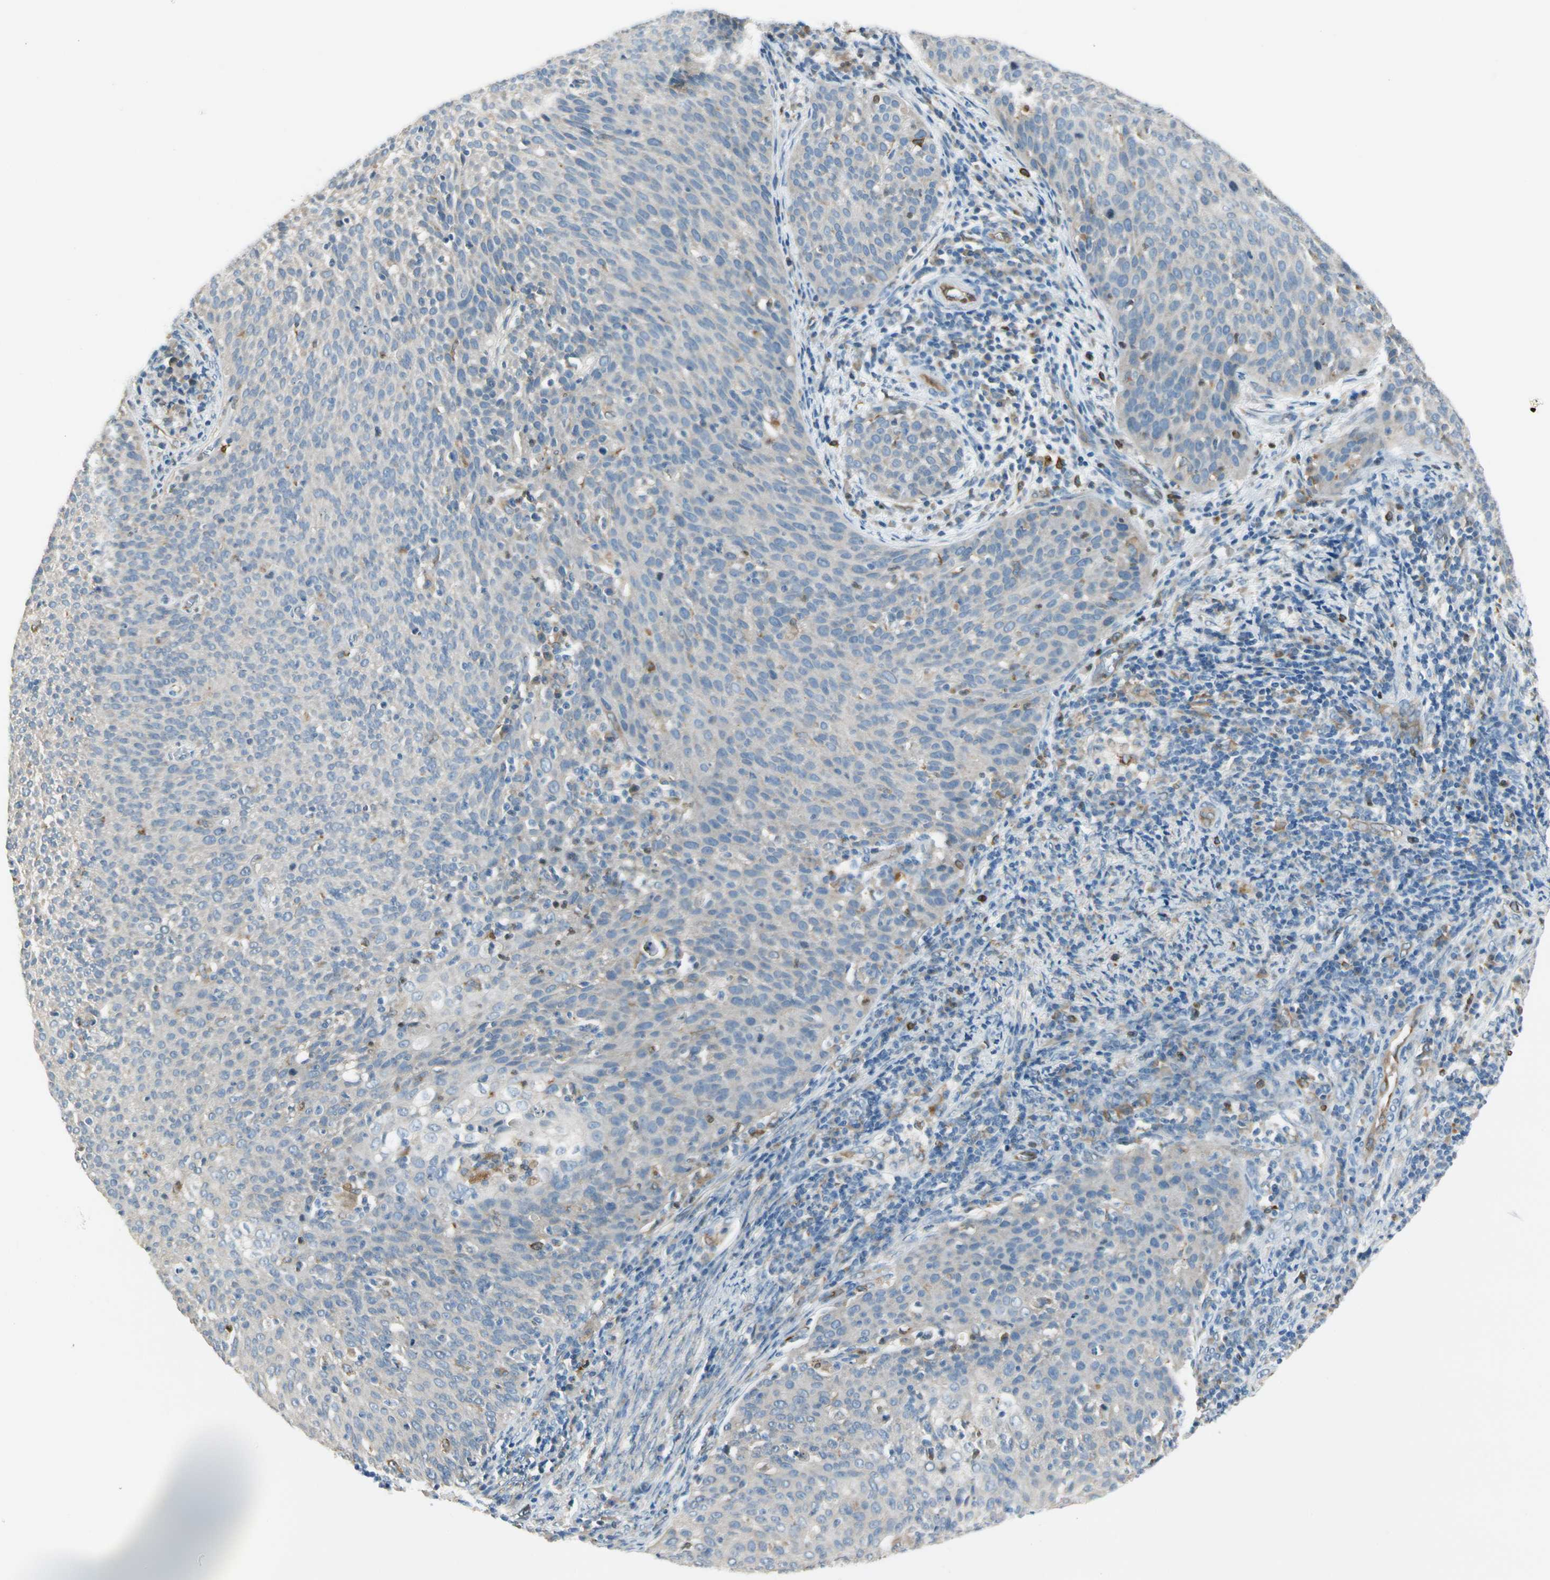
{"staining": {"intensity": "negative", "quantity": "none", "location": "none"}, "tissue": "cervical cancer", "cell_type": "Tumor cells", "image_type": "cancer", "snomed": [{"axis": "morphology", "description": "Squamous cell carcinoma, NOS"}, {"axis": "topography", "description": "Cervix"}], "caption": "Immunohistochemical staining of cervical cancer (squamous cell carcinoma) shows no significant positivity in tumor cells. (IHC, brightfield microscopy, high magnification).", "gene": "LPCAT2", "patient": {"sex": "female", "age": 38}}